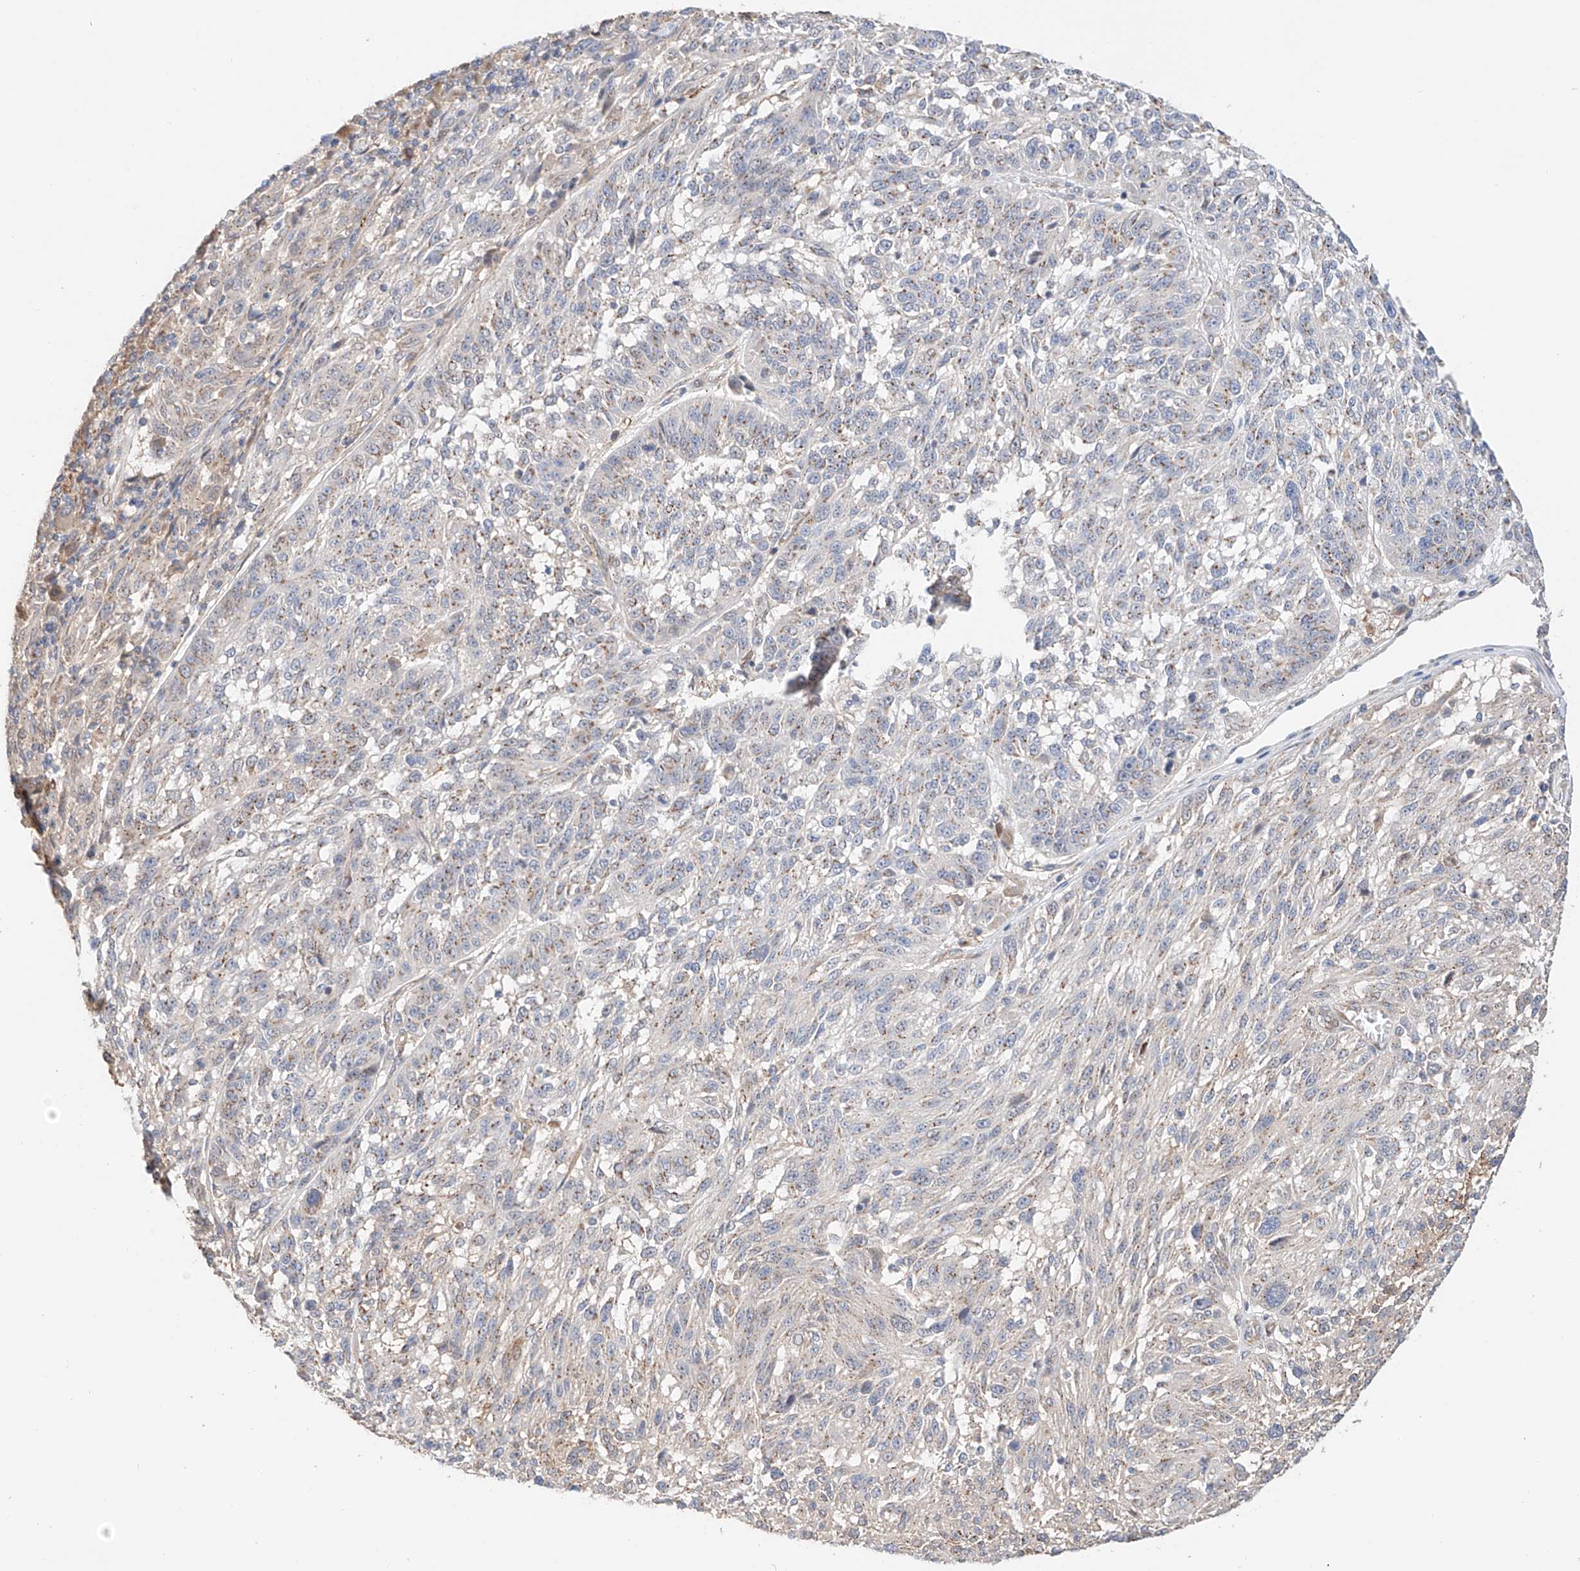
{"staining": {"intensity": "weak", "quantity": "25%-75%", "location": "cytoplasmic/membranous"}, "tissue": "melanoma", "cell_type": "Tumor cells", "image_type": "cancer", "snomed": [{"axis": "morphology", "description": "Malignant melanoma, NOS"}, {"axis": "topography", "description": "Skin"}], "caption": "Tumor cells reveal weak cytoplasmic/membranous expression in about 25%-75% of cells in malignant melanoma.", "gene": "MOSPD1", "patient": {"sex": "male", "age": 53}}